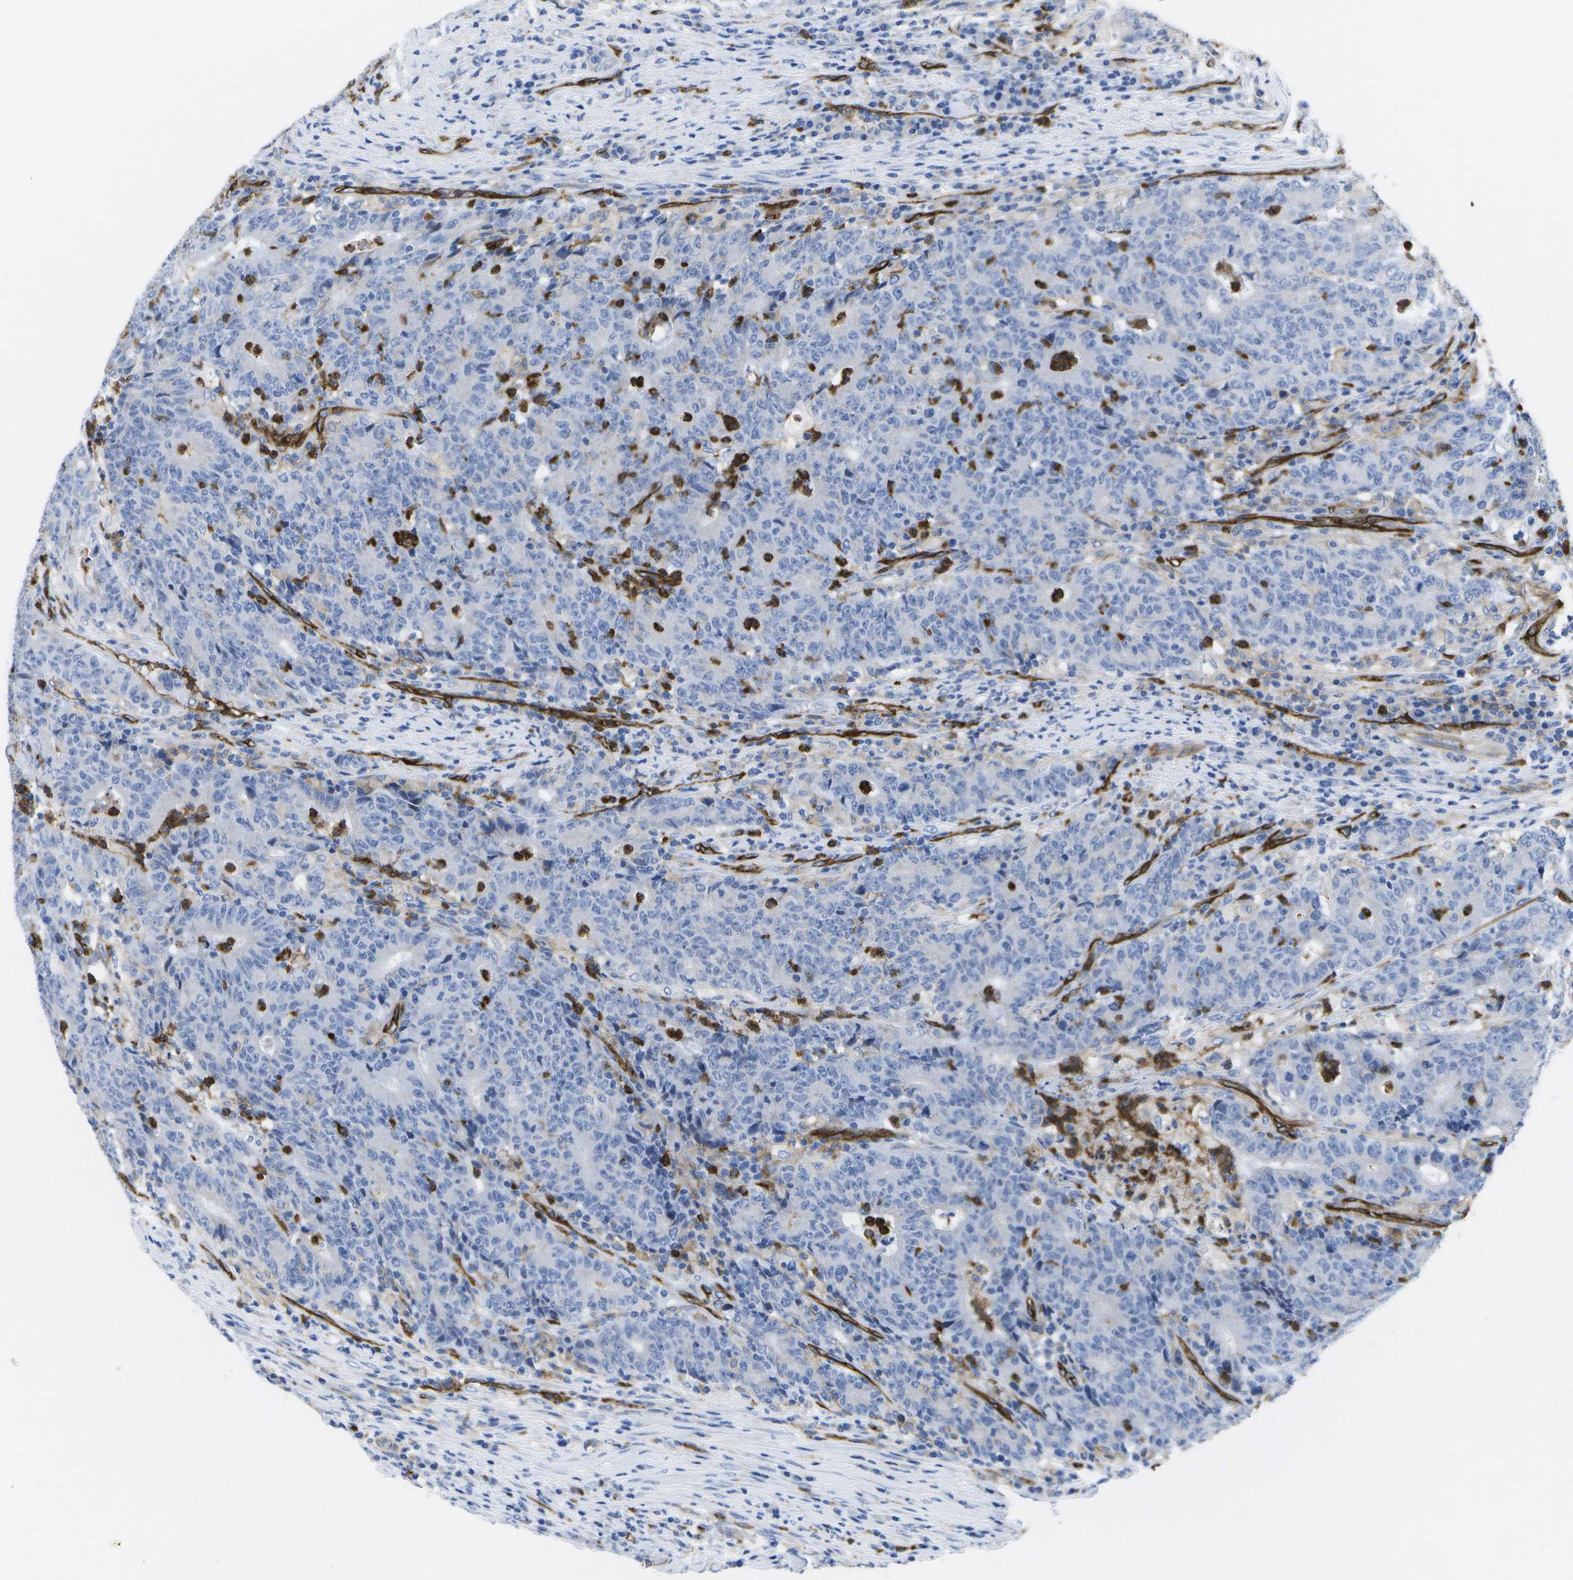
{"staining": {"intensity": "negative", "quantity": "none", "location": "none"}, "tissue": "colorectal cancer", "cell_type": "Tumor cells", "image_type": "cancer", "snomed": [{"axis": "morphology", "description": "Normal tissue, NOS"}, {"axis": "morphology", "description": "Adenocarcinoma, NOS"}, {"axis": "topography", "description": "Colon"}], "caption": "IHC photomicrograph of colorectal cancer (adenocarcinoma) stained for a protein (brown), which shows no positivity in tumor cells.", "gene": "DYSF", "patient": {"sex": "female", "age": 75}}